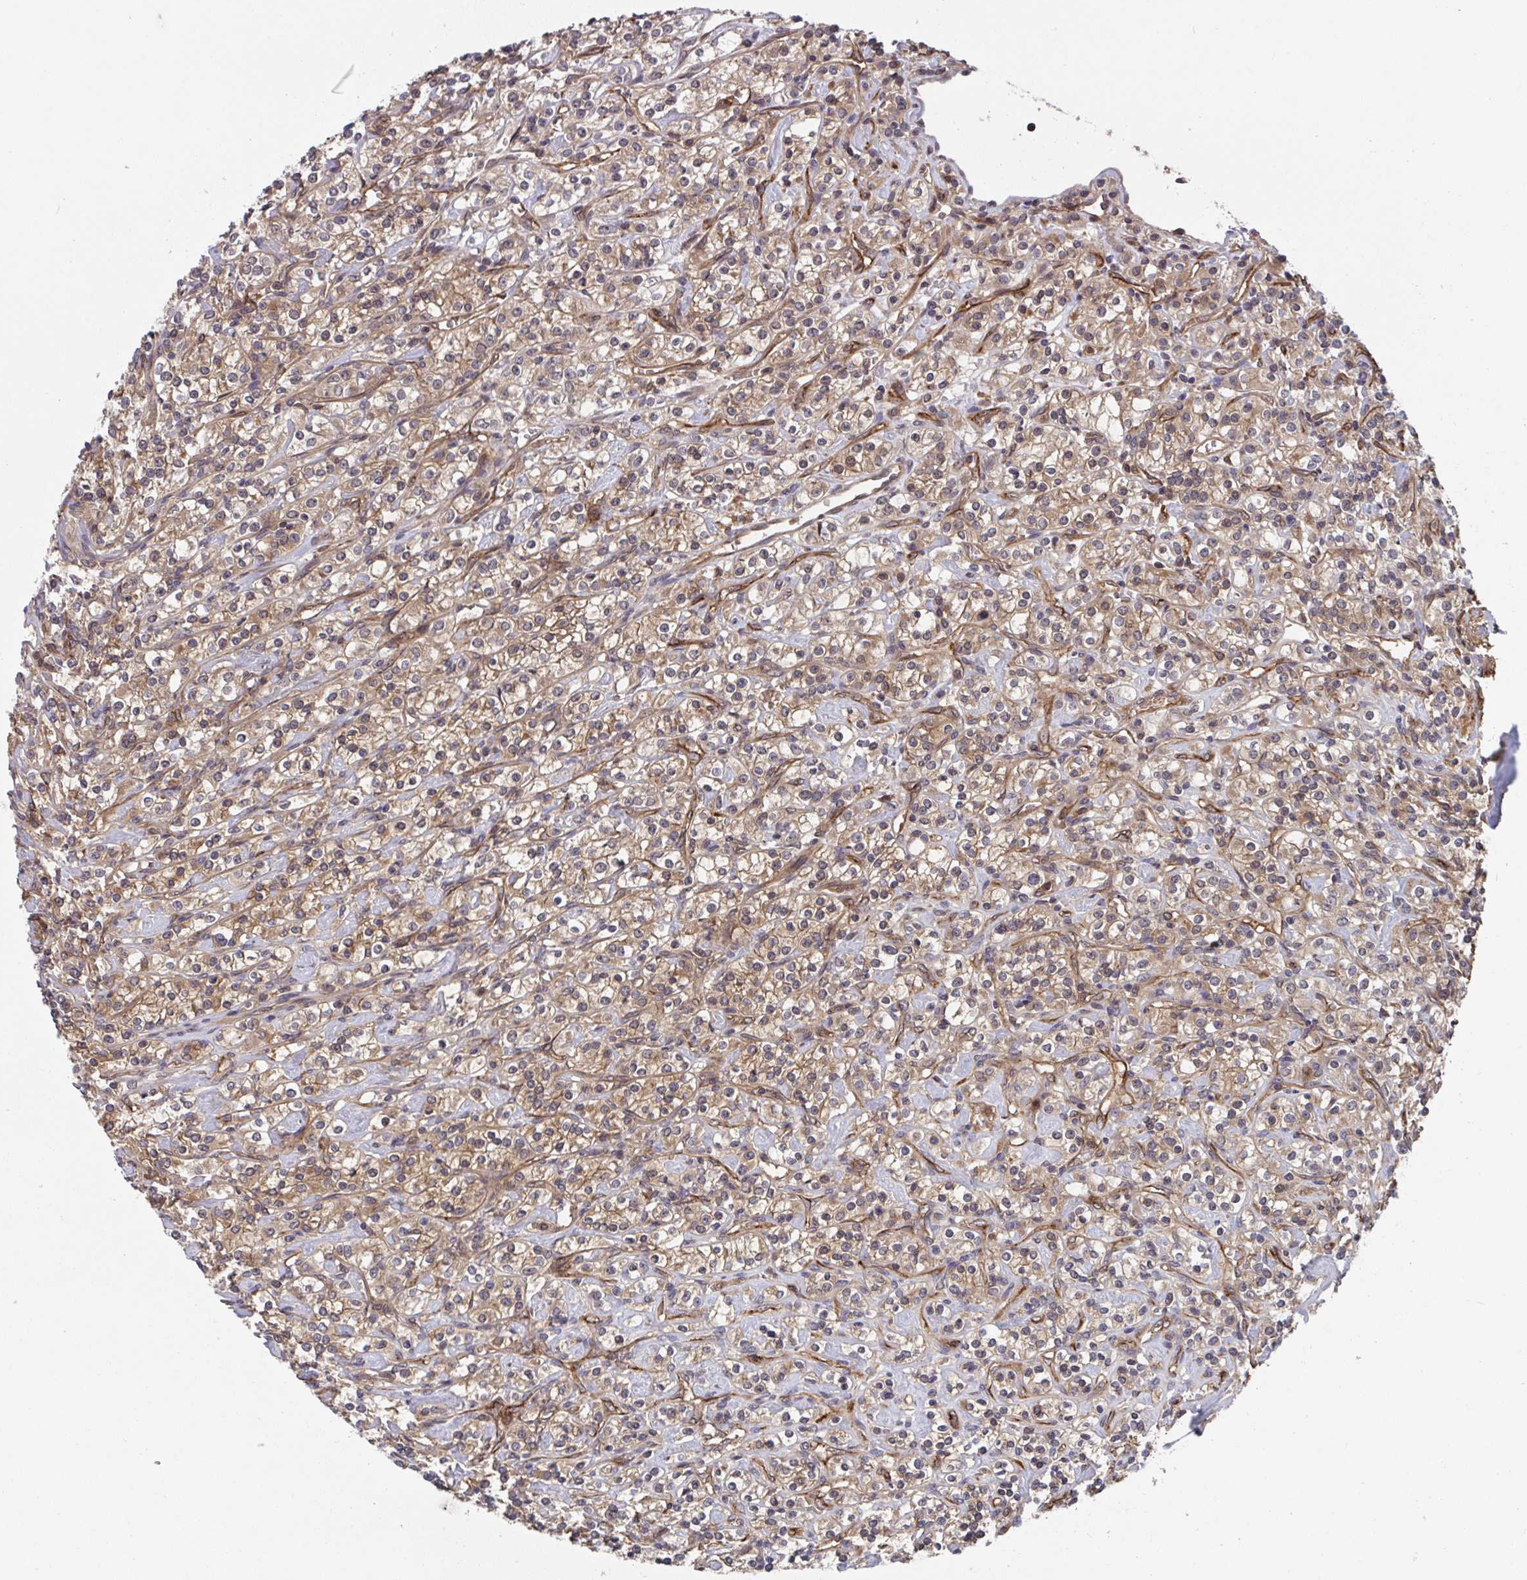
{"staining": {"intensity": "weak", "quantity": ">75%", "location": "cytoplasmic/membranous"}, "tissue": "renal cancer", "cell_type": "Tumor cells", "image_type": "cancer", "snomed": [{"axis": "morphology", "description": "Adenocarcinoma, NOS"}, {"axis": "topography", "description": "Kidney"}], "caption": "A histopathology image showing weak cytoplasmic/membranous expression in approximately >75% of tumor cells in adenocarcinoma (renal), as visualized by brown immunohistochemical staining.", "gene": "TIGAR", "patient": {"sex": "male", "age": 77}}